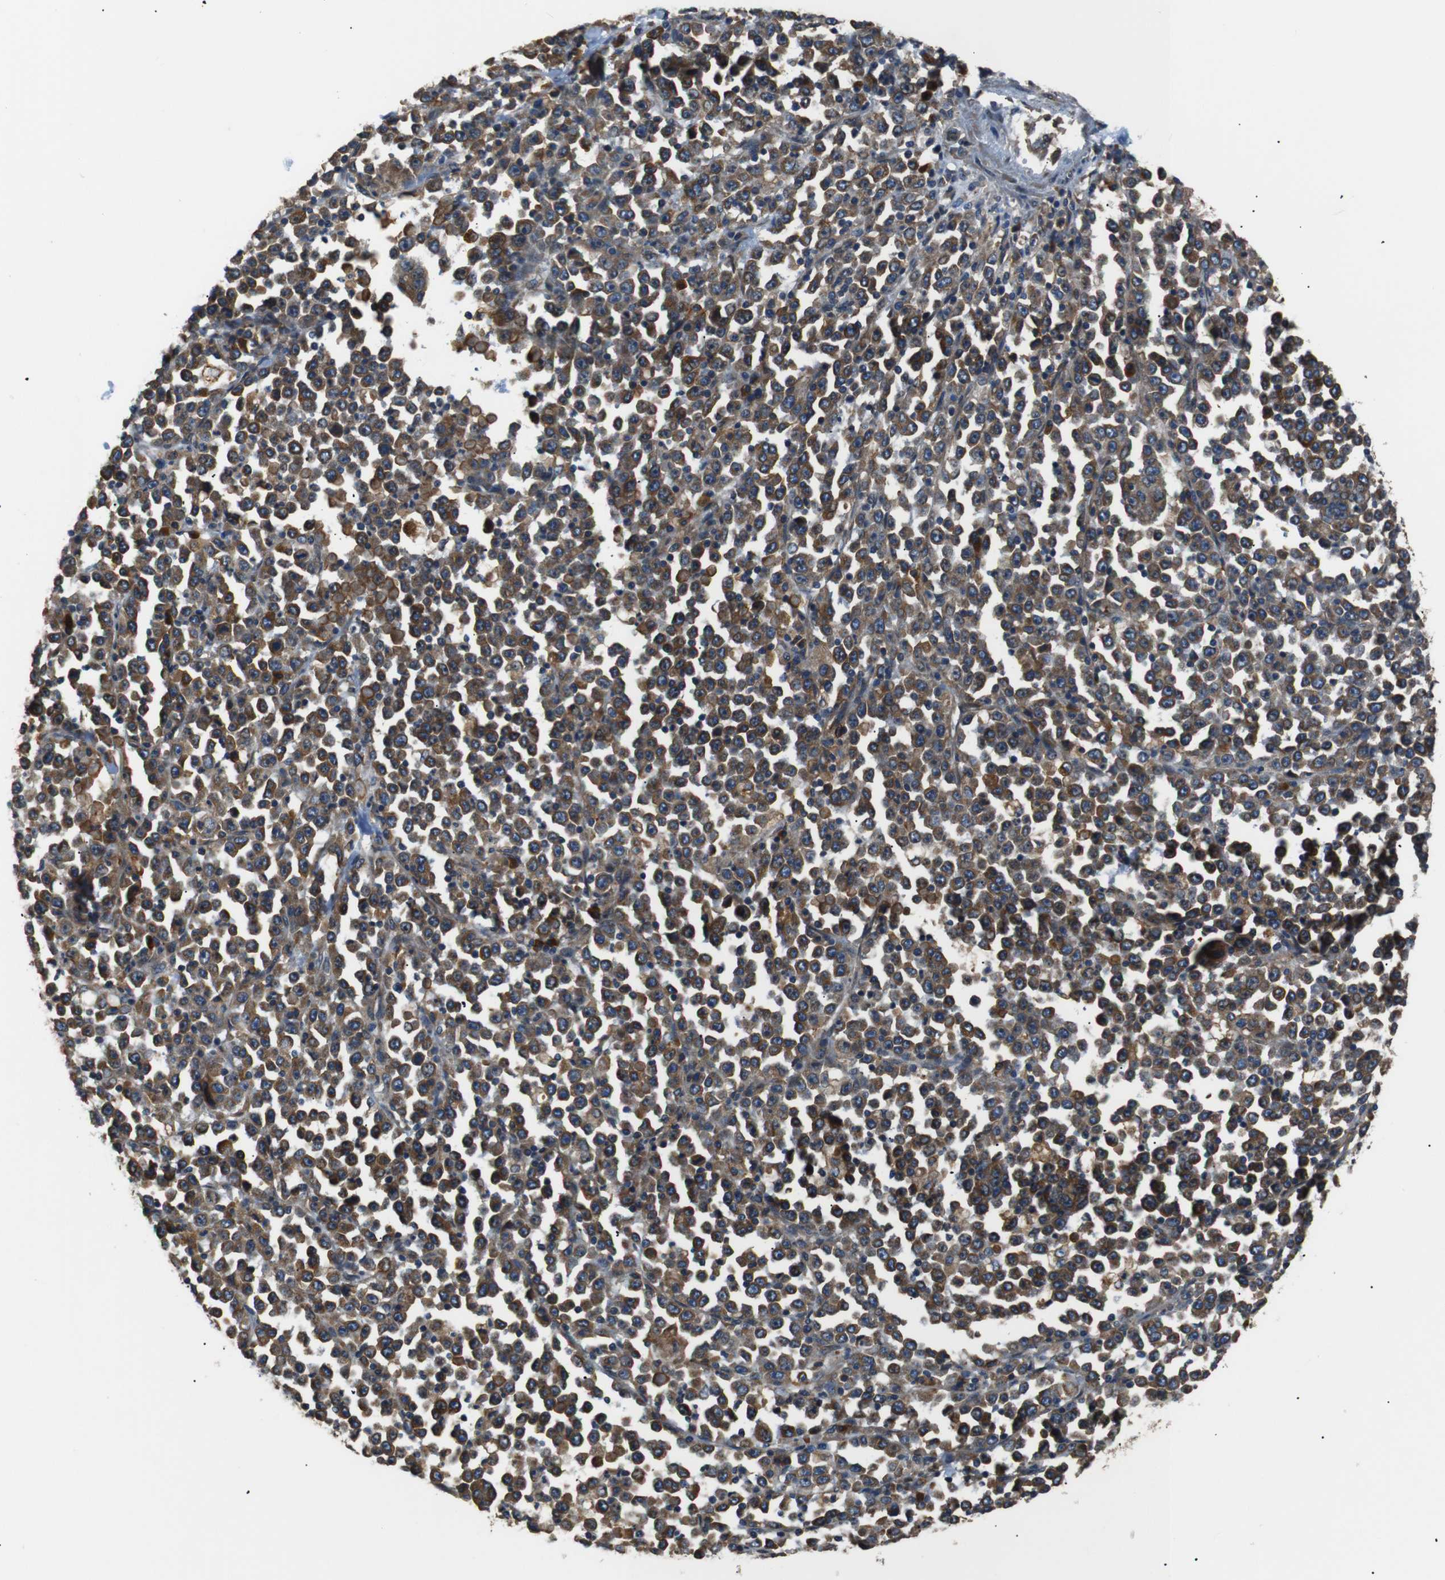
{"staining": {"intensity": "moderate", "quantity": ">75%", "location": "cytoplasmic/membranous"}, "tissue": "stomach cancer", "cell_type": "Tumor cells", "image_type": "cancer", "snomed": [{"axis": "morphology", "description": "Normal tissue, NOS"}, {"axis": "morphology", "description": "Adenocarcinoma, NOS"}, {"axis": "topography", "description": "Stomach, upper"}, {"axis": "topography", "description": "Stomach"}], "caption": "The histopathology image displays staining of stomach adenocarcinoma, revealing moderate cytoplasmic/membranous protein expression (brown color) within tumor cells.", "gene": "TMED2", "patient": {"sex": "male", "age": 59}}